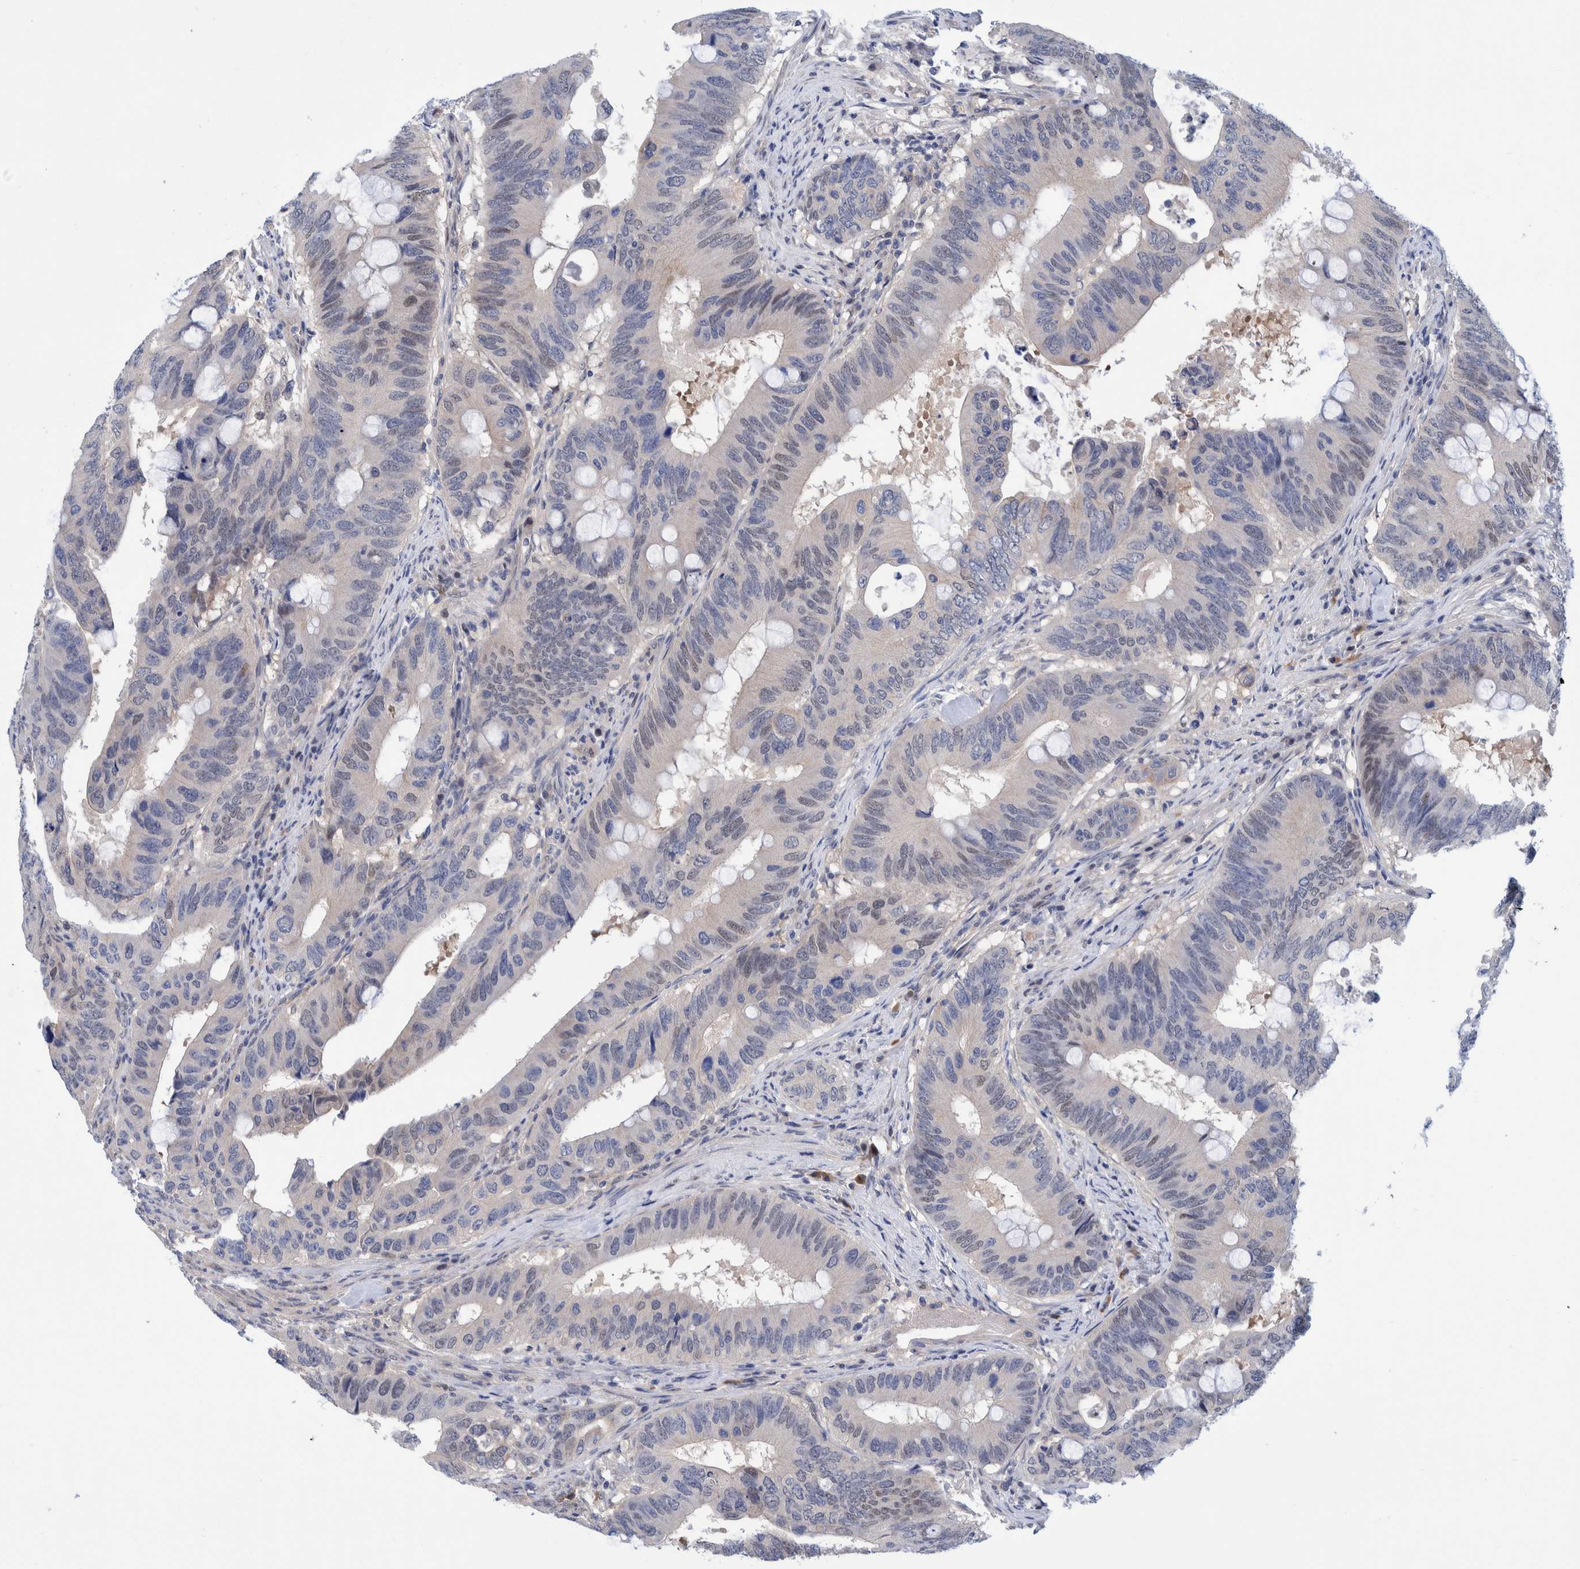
{"staining": {"intensity": "weak", "quantity": "<25%", "location": "nuclear"}, "tissue": "colorectal cancer", "cell_type": "Tumor cells", "image_type": "cancer", "snomed": [{"axis": "morphology", "description": "Adenocarcinoma, NOS"}, {"axis": "topography", "description": "Colon"}], "caption": "IHC photomicrograph of neoplastic tissue: colorectal adenocarcinoma stained with DAB (3,3'-diaminobenzidine) shows no significant protein staining in tumor cells.", "gene": "PFAS", "patient": {"sex": "male", "age": 71}}